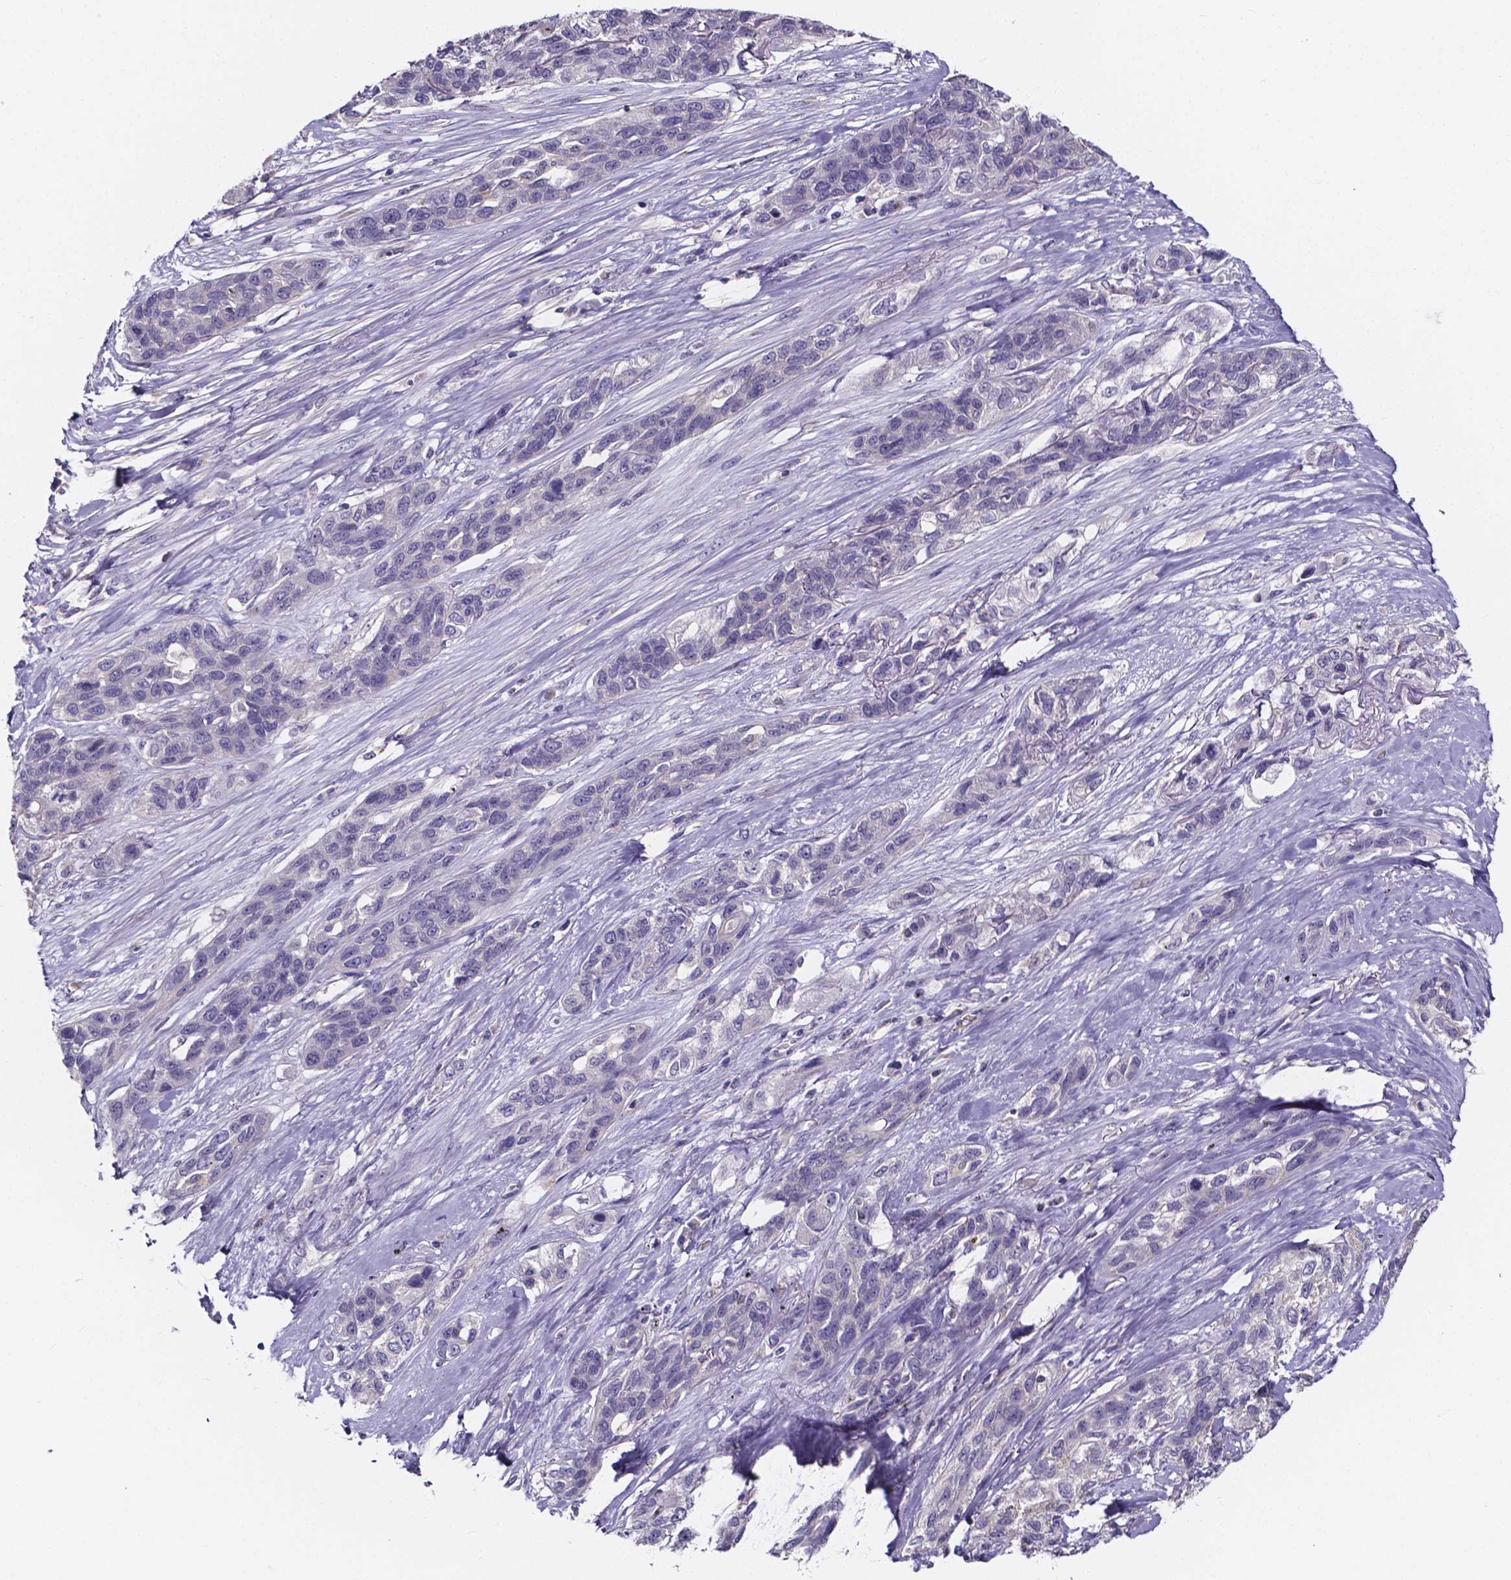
{"staining": {"intensity": "negative", "quantity": "none", "location": "none"}, "tissue": "lung cancer", "cell_type": "Tumor cells", "image_type": "cancer", "snomed": [{"axis": "morphology", "description": "Squamous cell carcinoma, NOS"}, {"axis": "topography", "description": "Lung"}], "caption": "IHC photomicrograph of human lung cancer stained for a protein (brown), which reveals no expression in tumor cells.", "gene": "THEMIS", "patient": {"sex": "female", "age": 70}}